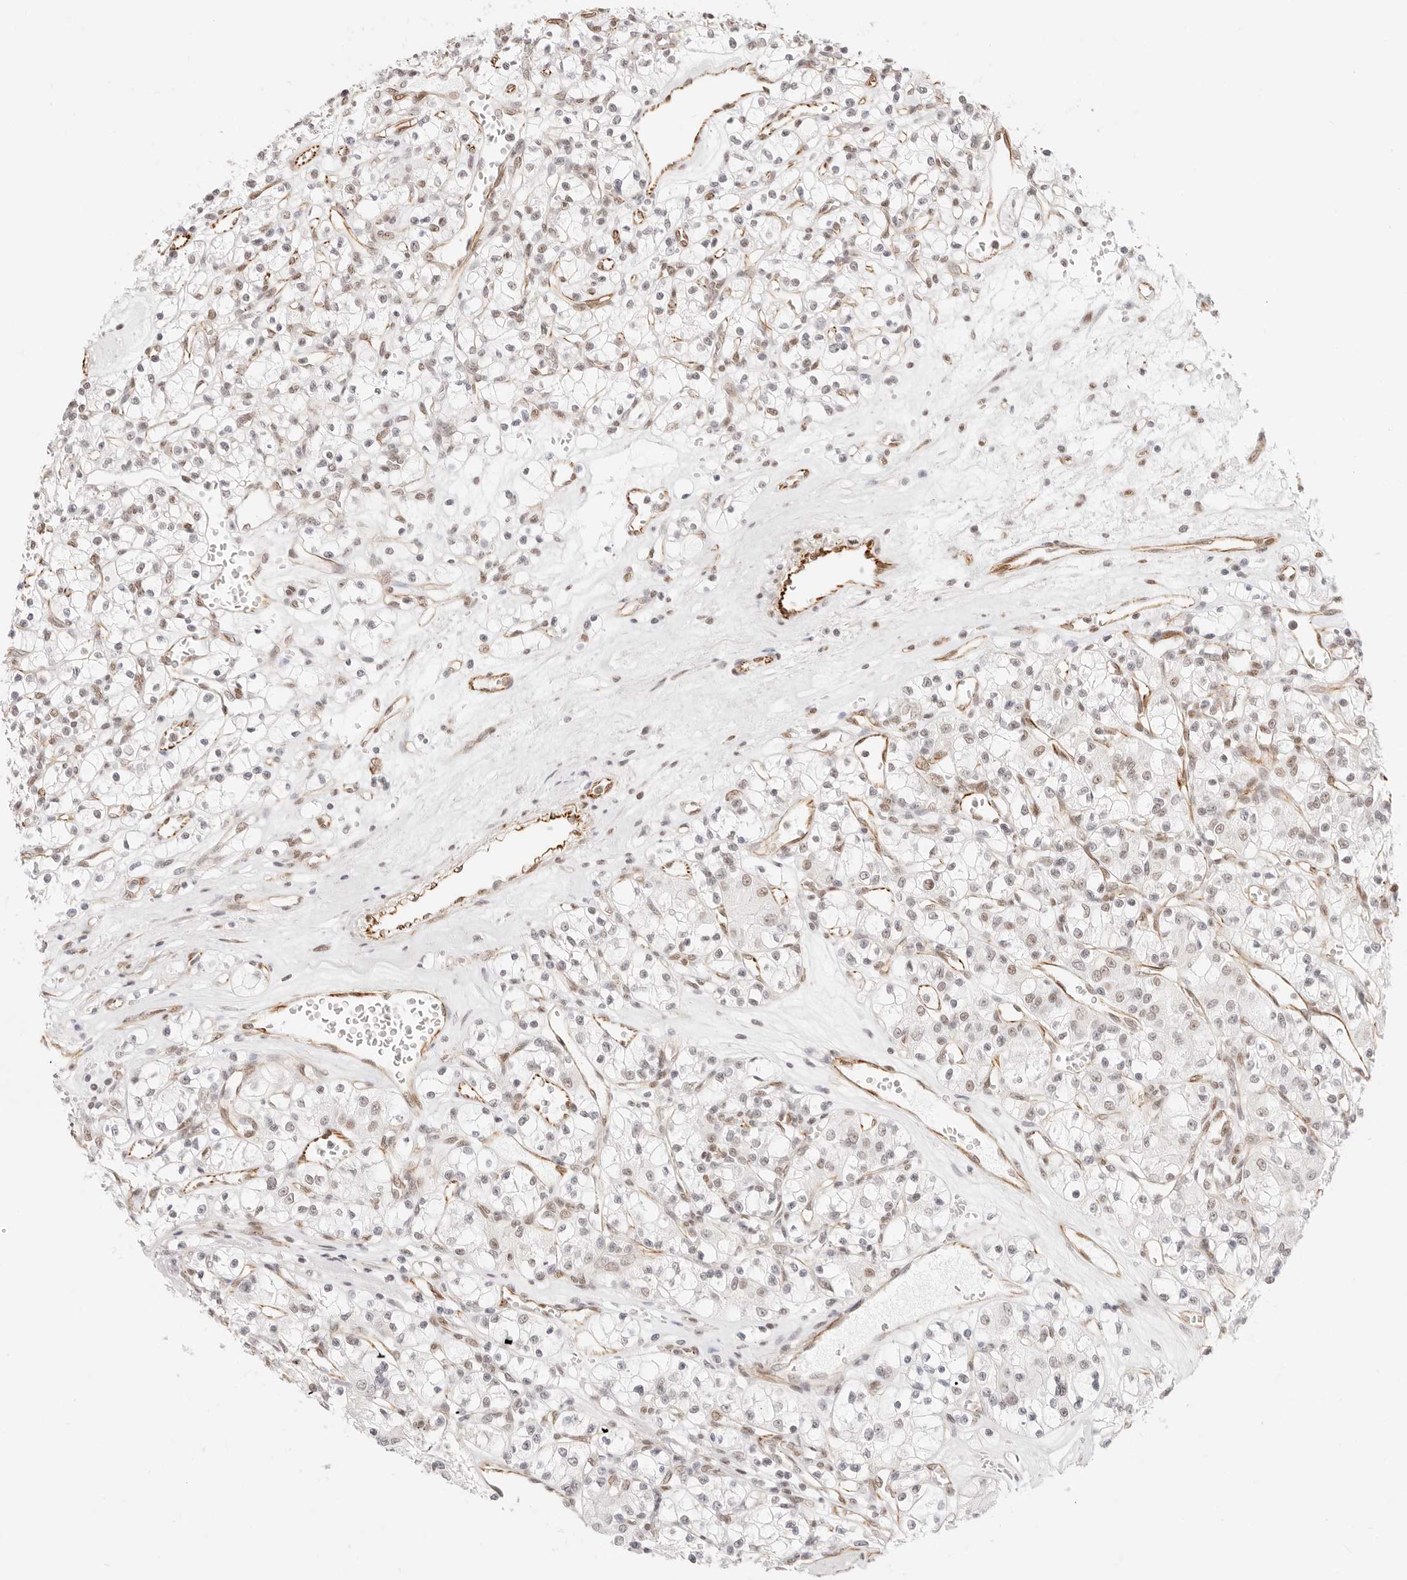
{"staining": {"intensity": "weak", "quantity": "<25%", "location": "nuclear"}, "tissue": "renal cancer", "cell_type": "Tumor cells", "image_type": "cancer", "snomed": [{"axis": "morphology", "description": "Adenocarcinoma, NOS"}, {"axis": "topography", "description": "Kidney"}], "caption": "Tumor cells are negative for protein expression in human adenocarcinoma (renal).", "gene": "ZC3H11A", "patient": {"sex": "female", "age": 59}}